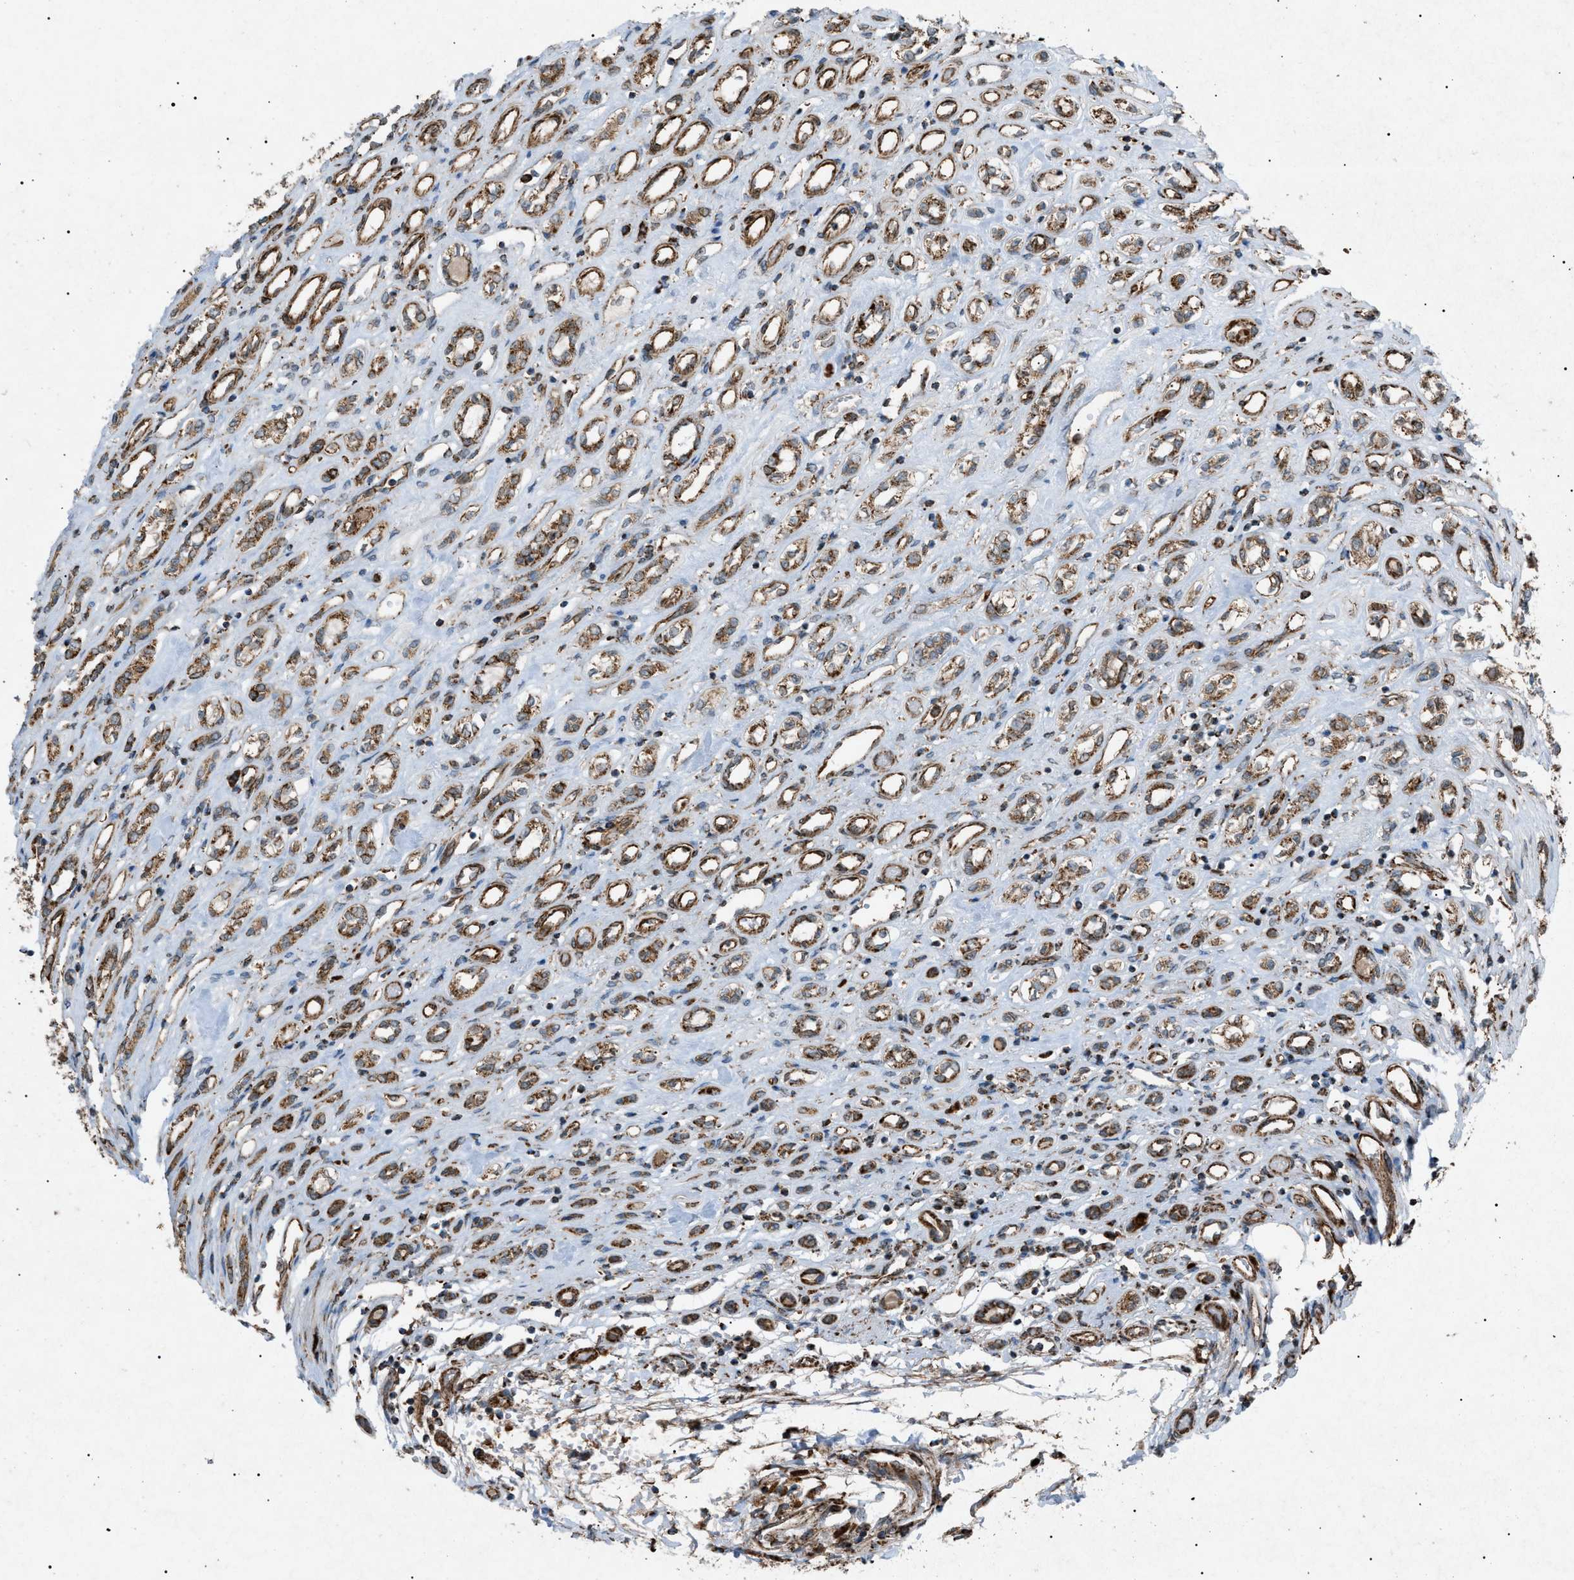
{"staining": {"intensity": "moderate", "quantity": ">75%", "location": "cytoplasmic/membranous"}, "tissue": "renal cancer", "cell_type": "Tumor cells", "image_type": "cancer", "snomed": [{"axis": "morphology", "description": "Adenocarcinoma, NOS"}, {"axis": "topography", "description": "Kidney"}], "caption": "This micrograph shows IHC staining of human renal cancer (adenocarcinoma), with medium moderate cytoplasmic/membranous staining in about >75% of tumor cells.", "gene": "C1GALT1C1", "patient": {"sex": "female", "age": 70}}